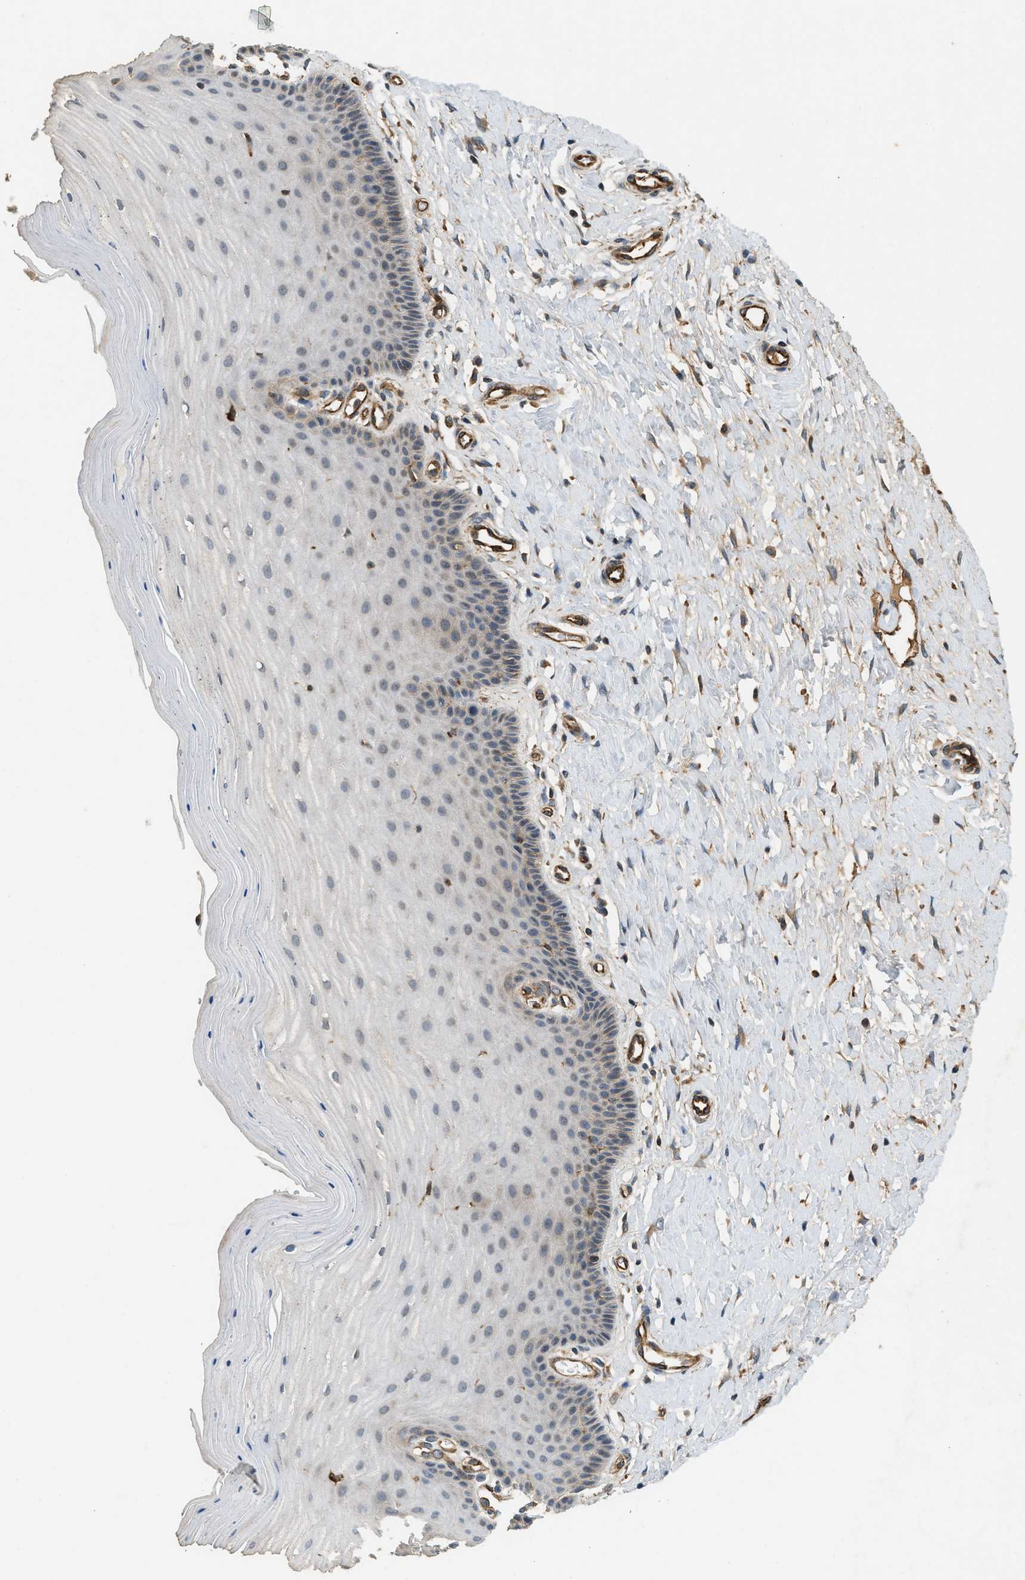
{"staining": {"intensity": "moderate", "quantity": ">75%", "location": "cytoplasmic/membranous"}, "tissue": "cervix", "cell_type": "Glandular cells", "image_type": "normal", "snomed": [{"axis": "morphology", "description": "Normal tissue, NOS"}, {"axis": "topography", "description": "Cervix"}], "caption": "This image demonstrates immunohistochemistry (IHC) staining of normal cervix, with medium moderate cytoplasmic/membranous expression in about >75% of glandular cells.", "gene": "HIP1", "patient": {"sex": "female", "age": 55}}